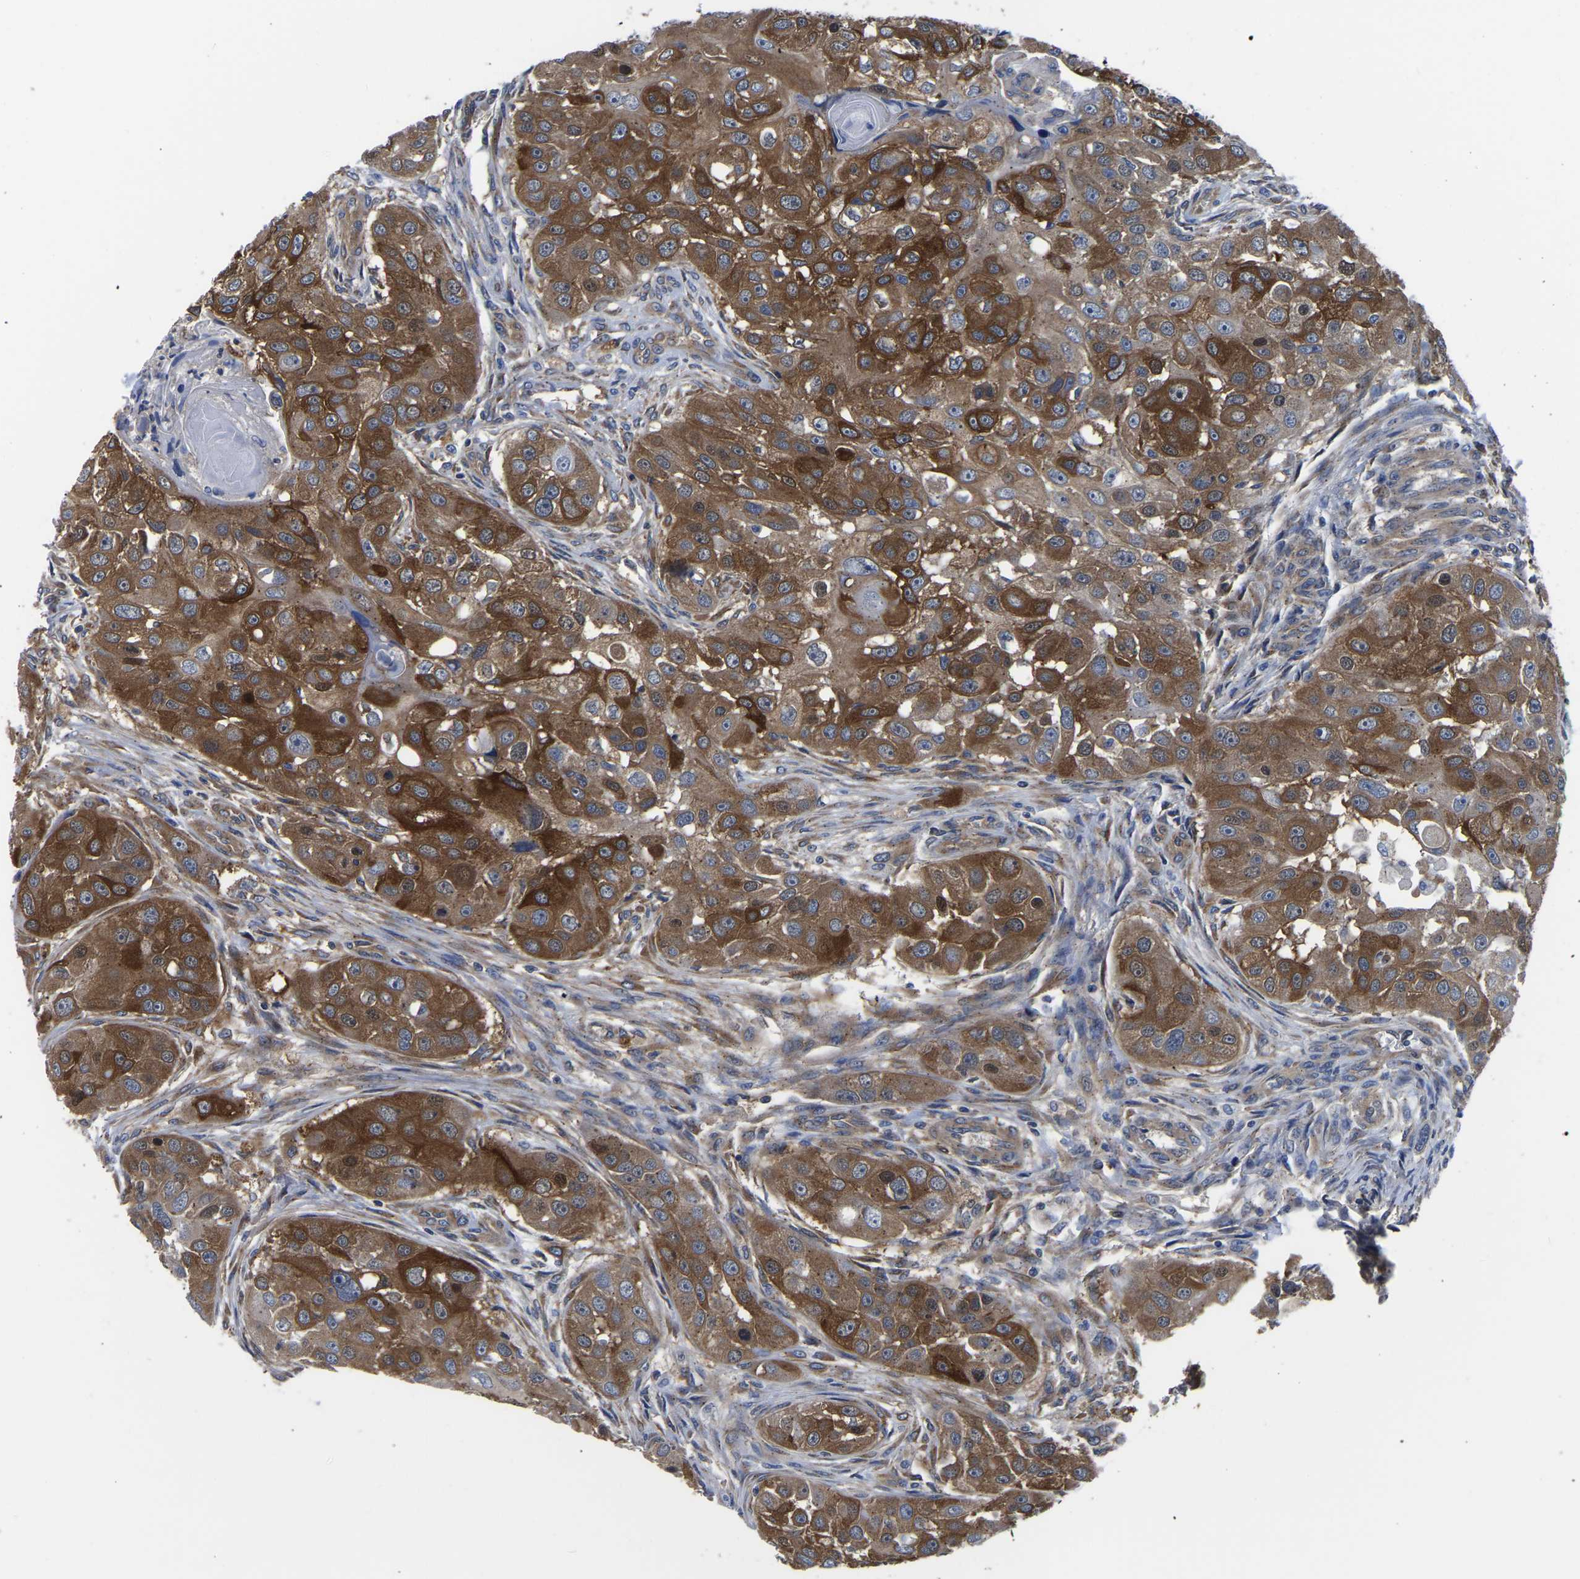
{"staining": {"intensity": "moderate", "quantity": ">75%", "location": "cytoplasmic/membranous"}, "tissue": "head and neck cancer", "cell_type": "Tumor cells", "image_type": "cancer", "snomed": [{"axis": "morphology", "description": "Normal tissue, NOS"}, {"axis": "morphology", "description": "Squamous cell carcinoma, NOS"}, {"axis": "topography", "description": "Skeletal muscle"}, {"axis": "topography", "description": "Head-Neck"}], "caption": "This photomicrograph reveals immunohistochemistry (IHC) staining of human squamous cell carcinoma (head and neck), with medium moderate cytoplasmic/membranous expression in approximately >75% of tumor cells.", "gene": "TFG", "patient": {"sex": "male", "age": 51}}